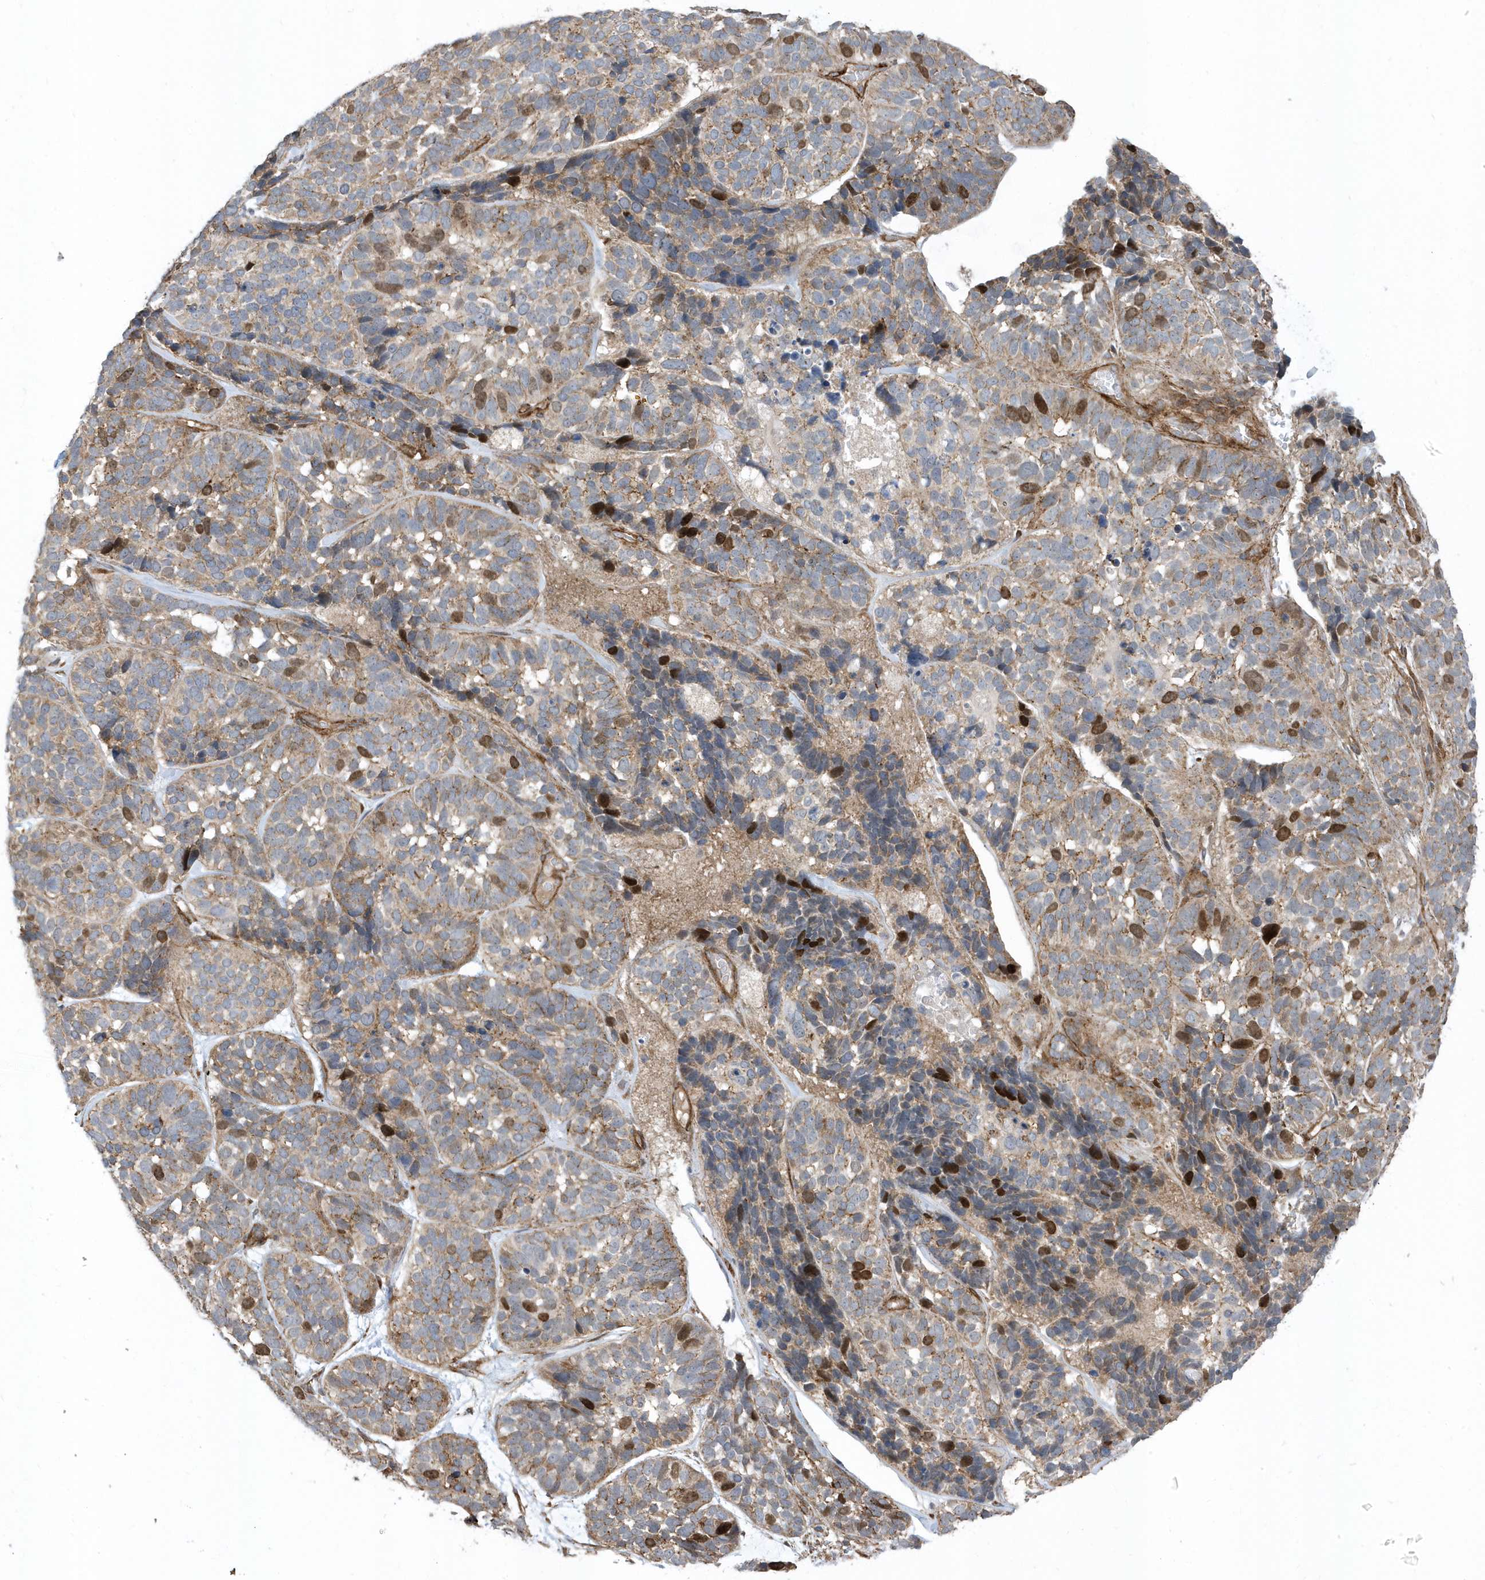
{"staining": {"intensity": "moderate", "quantity": "25%-75%", "location": "cytoplasmic/membranous,nuclear"}, "tissue": "skin cancer", "cell_type": "Tumor cells", "image_type": "cancer", "snomed": [{"axis": "morphology", "description": "Basal cell carcinoma"}, {"axis": "topography", "description": "Skin"}], "caption": "Immunohistochemistry (IHC) micrograph of skin cancer (basal cell carcinoma) stained for a protein (brown), which exhibits medium levels of moderate cytoplasmic/membranous and nuclear positivity in approximately 25%-75% of tumor cells.", "gene": "HRH4", "patient": {"sex": "male", "age": 62}}